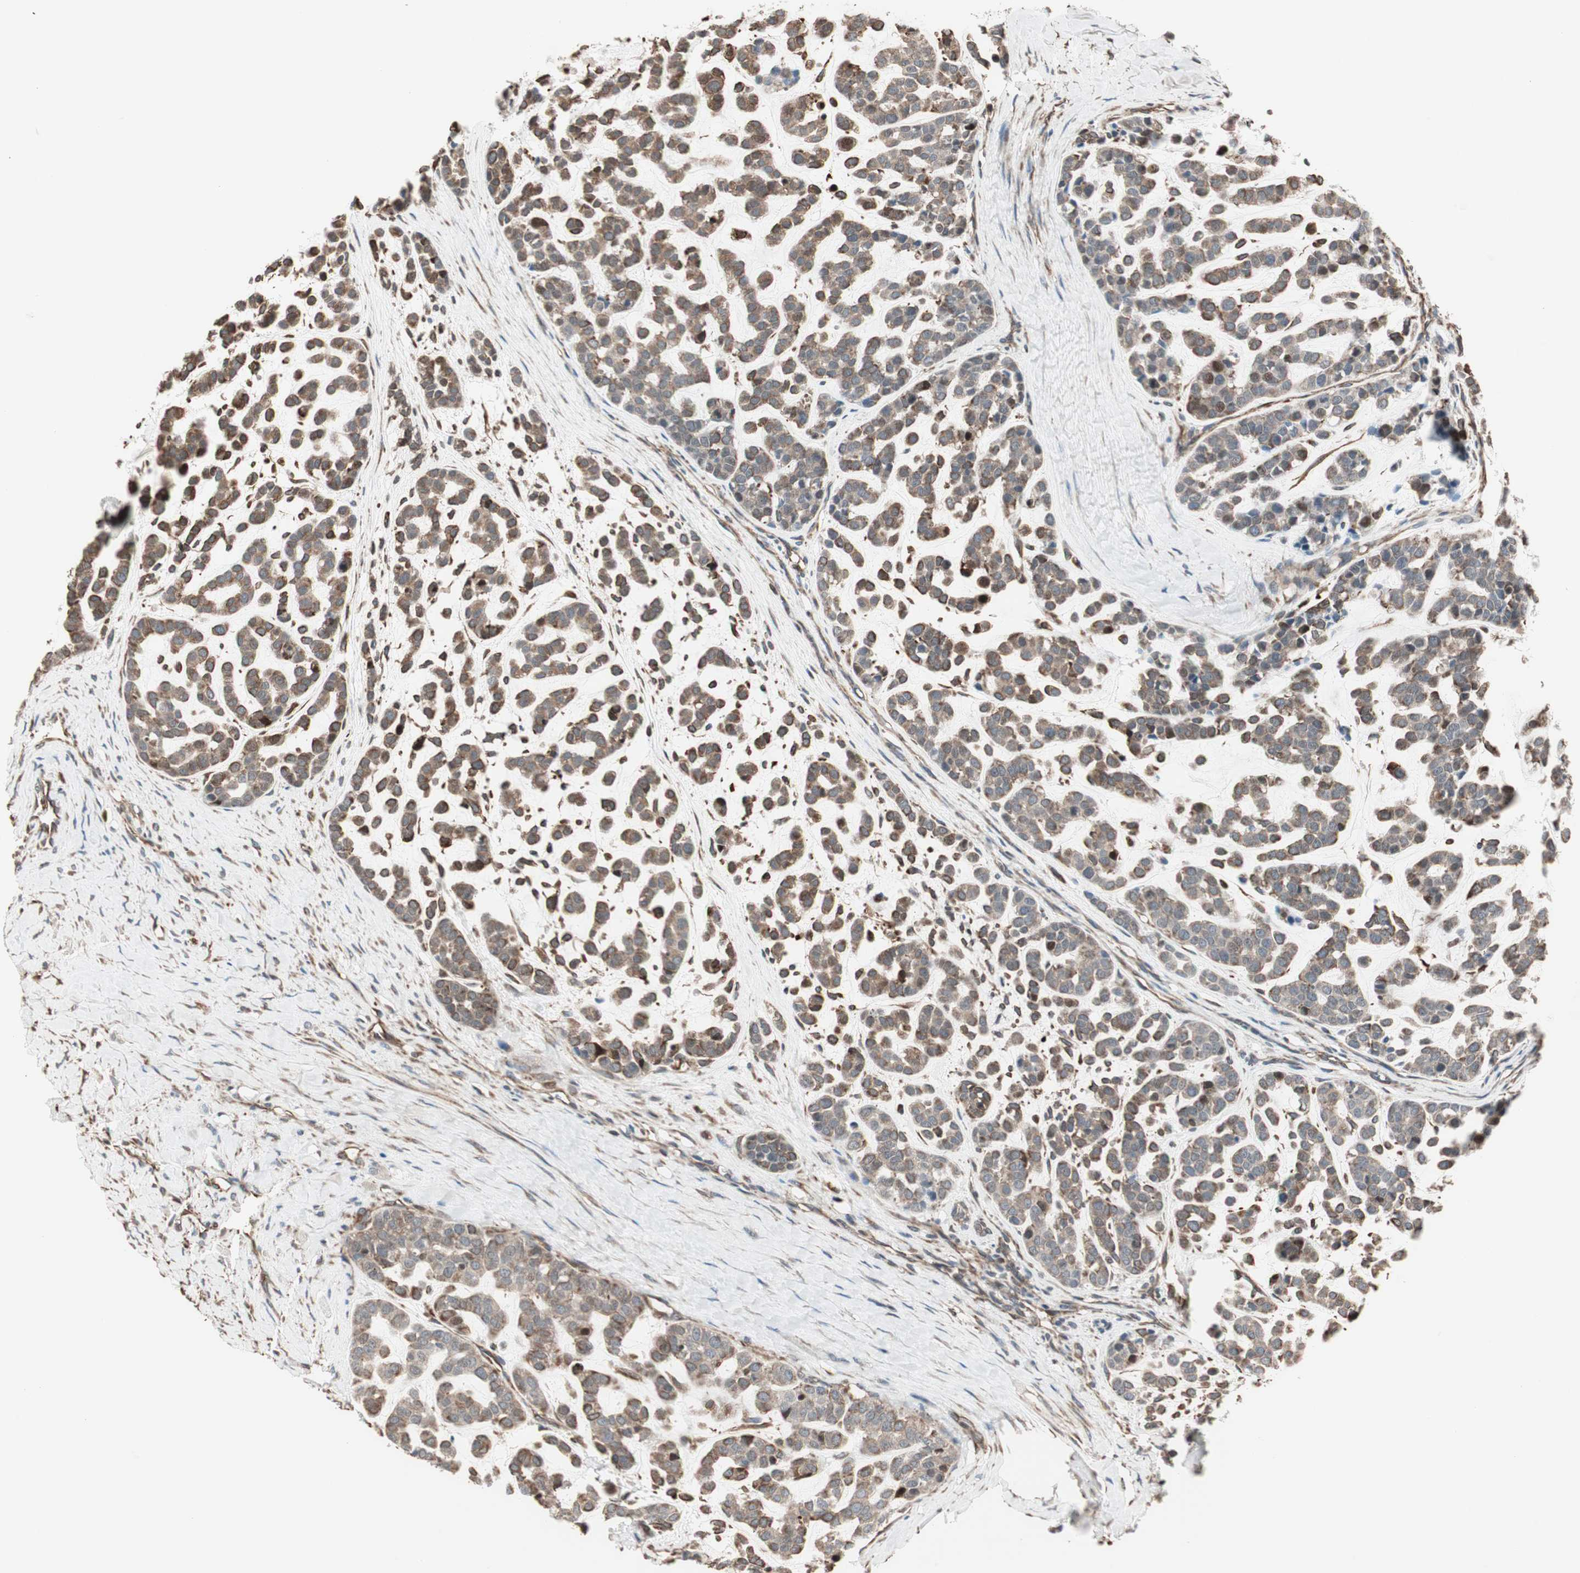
{"staining": {"intensity": "weak", "quantity": ">75%", "location": "cytoplasmic/membranous"}, "tissue": "head and neck cancer", "cell_type": "Tumor cells", "image_type": "cancer", "snomed": [{"axis": "morphology", "description": "Adenocarcinoma, NOS"}, {"axis": "morphology", "description": "Adenoma, NOS"}, {"axis": "topography", "description": "Head-Neck"}], "caption": "Human head and neck cancer stained for a protein (brown) reveals weak cytoplasmic/membranous positive staining in approximately >75% of tumor cells.", "gene": "MAD2L2", "patient": {"sex": "female", "age": 55}}